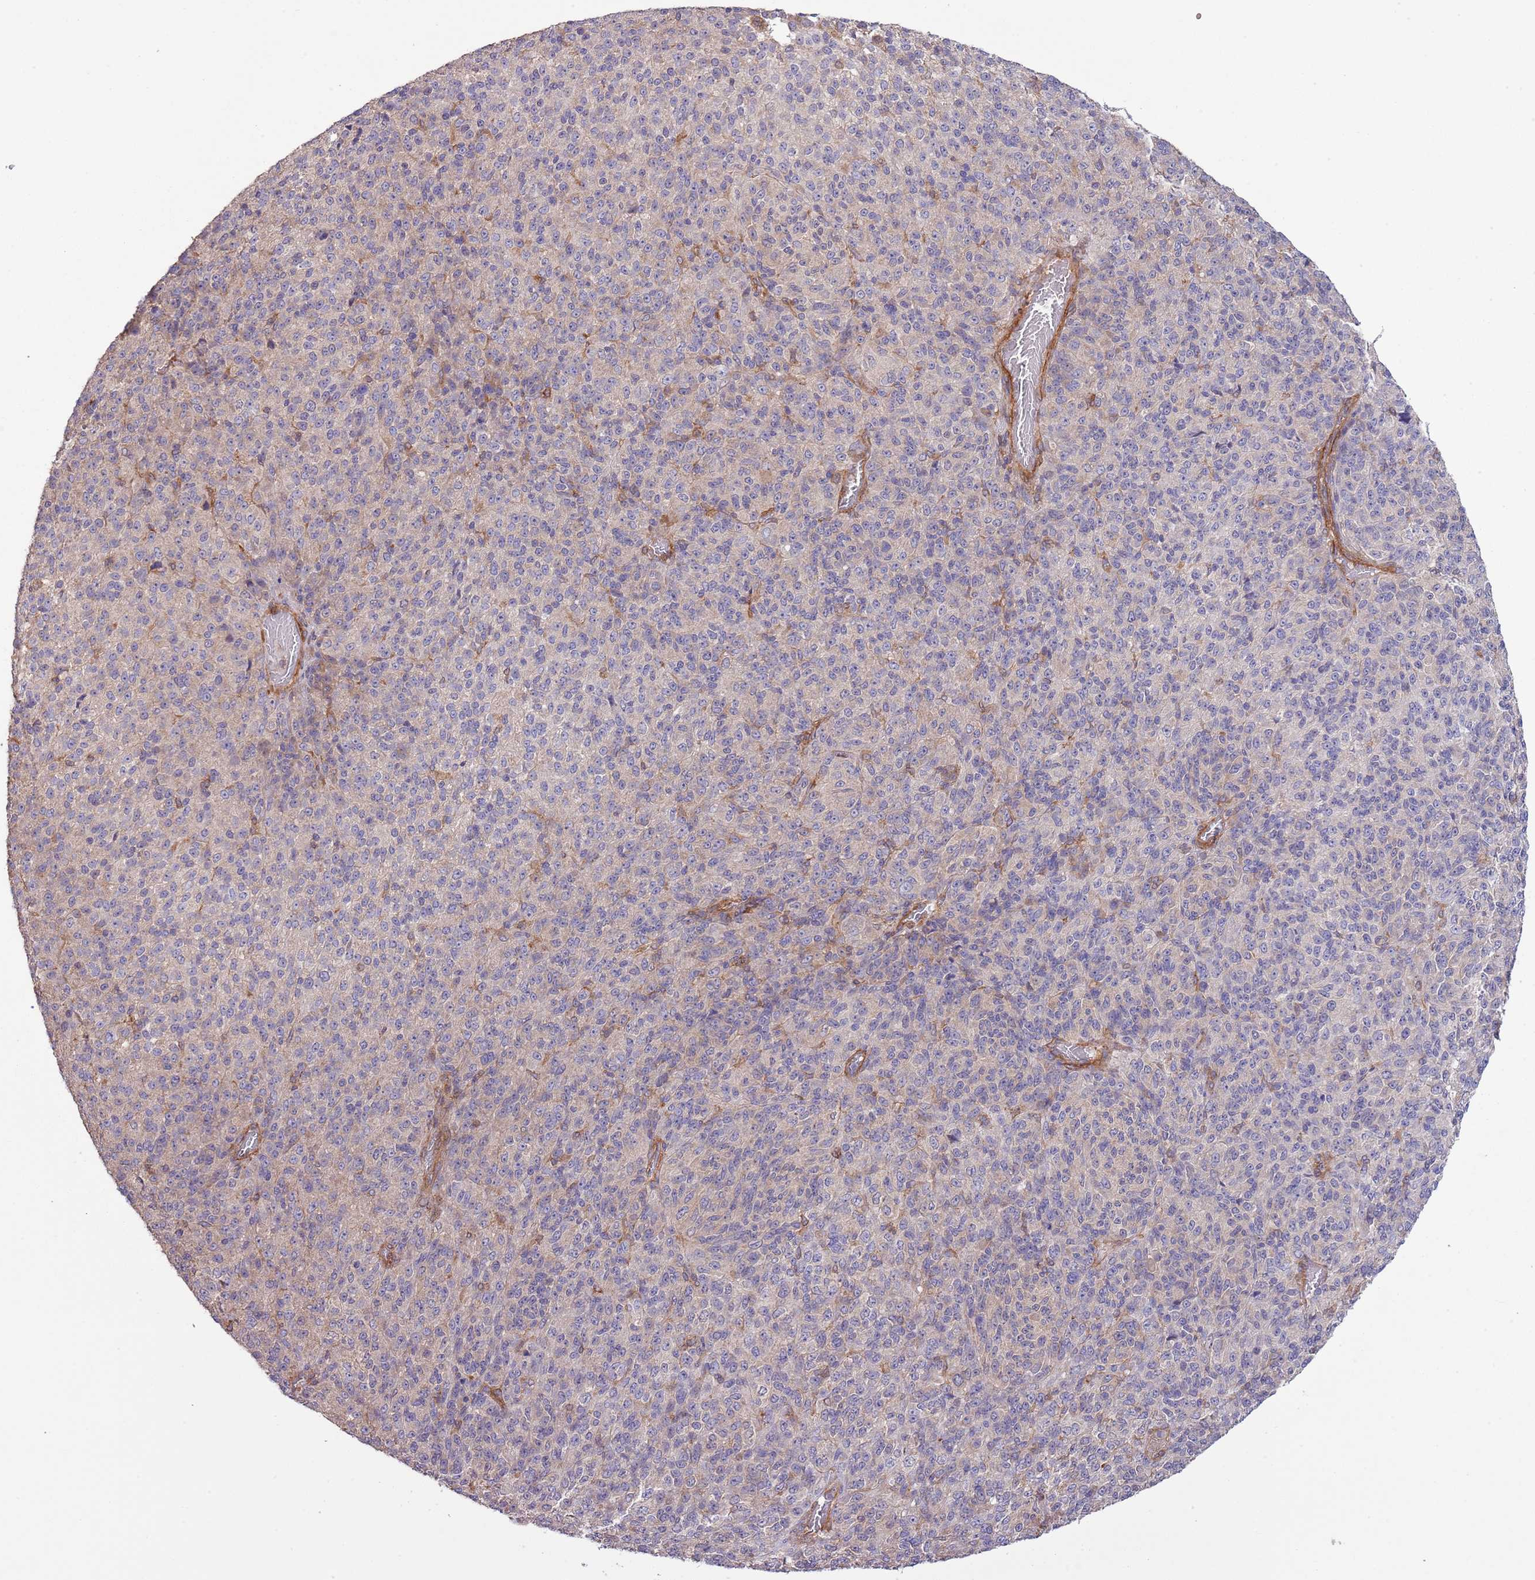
{"staining": {"intensity": "negative", "quantity": "none", "location": "none"}, "tissue": "melanoma", "cell_type": "Tumor cells", "image_type": "cancer", "snomed": [{"axis": "morphology", "description": "Malignant melanoma, Metastatic site"}, {"axis": "topography", "description": "Brain"}], "caption": "Immunohistochemical staining of malignant melanoma (metastatic site) exhibits no significant positivity in tumor cells.", "gene": "LPIN2", "patient": {"sex": "female", "age": 56}}